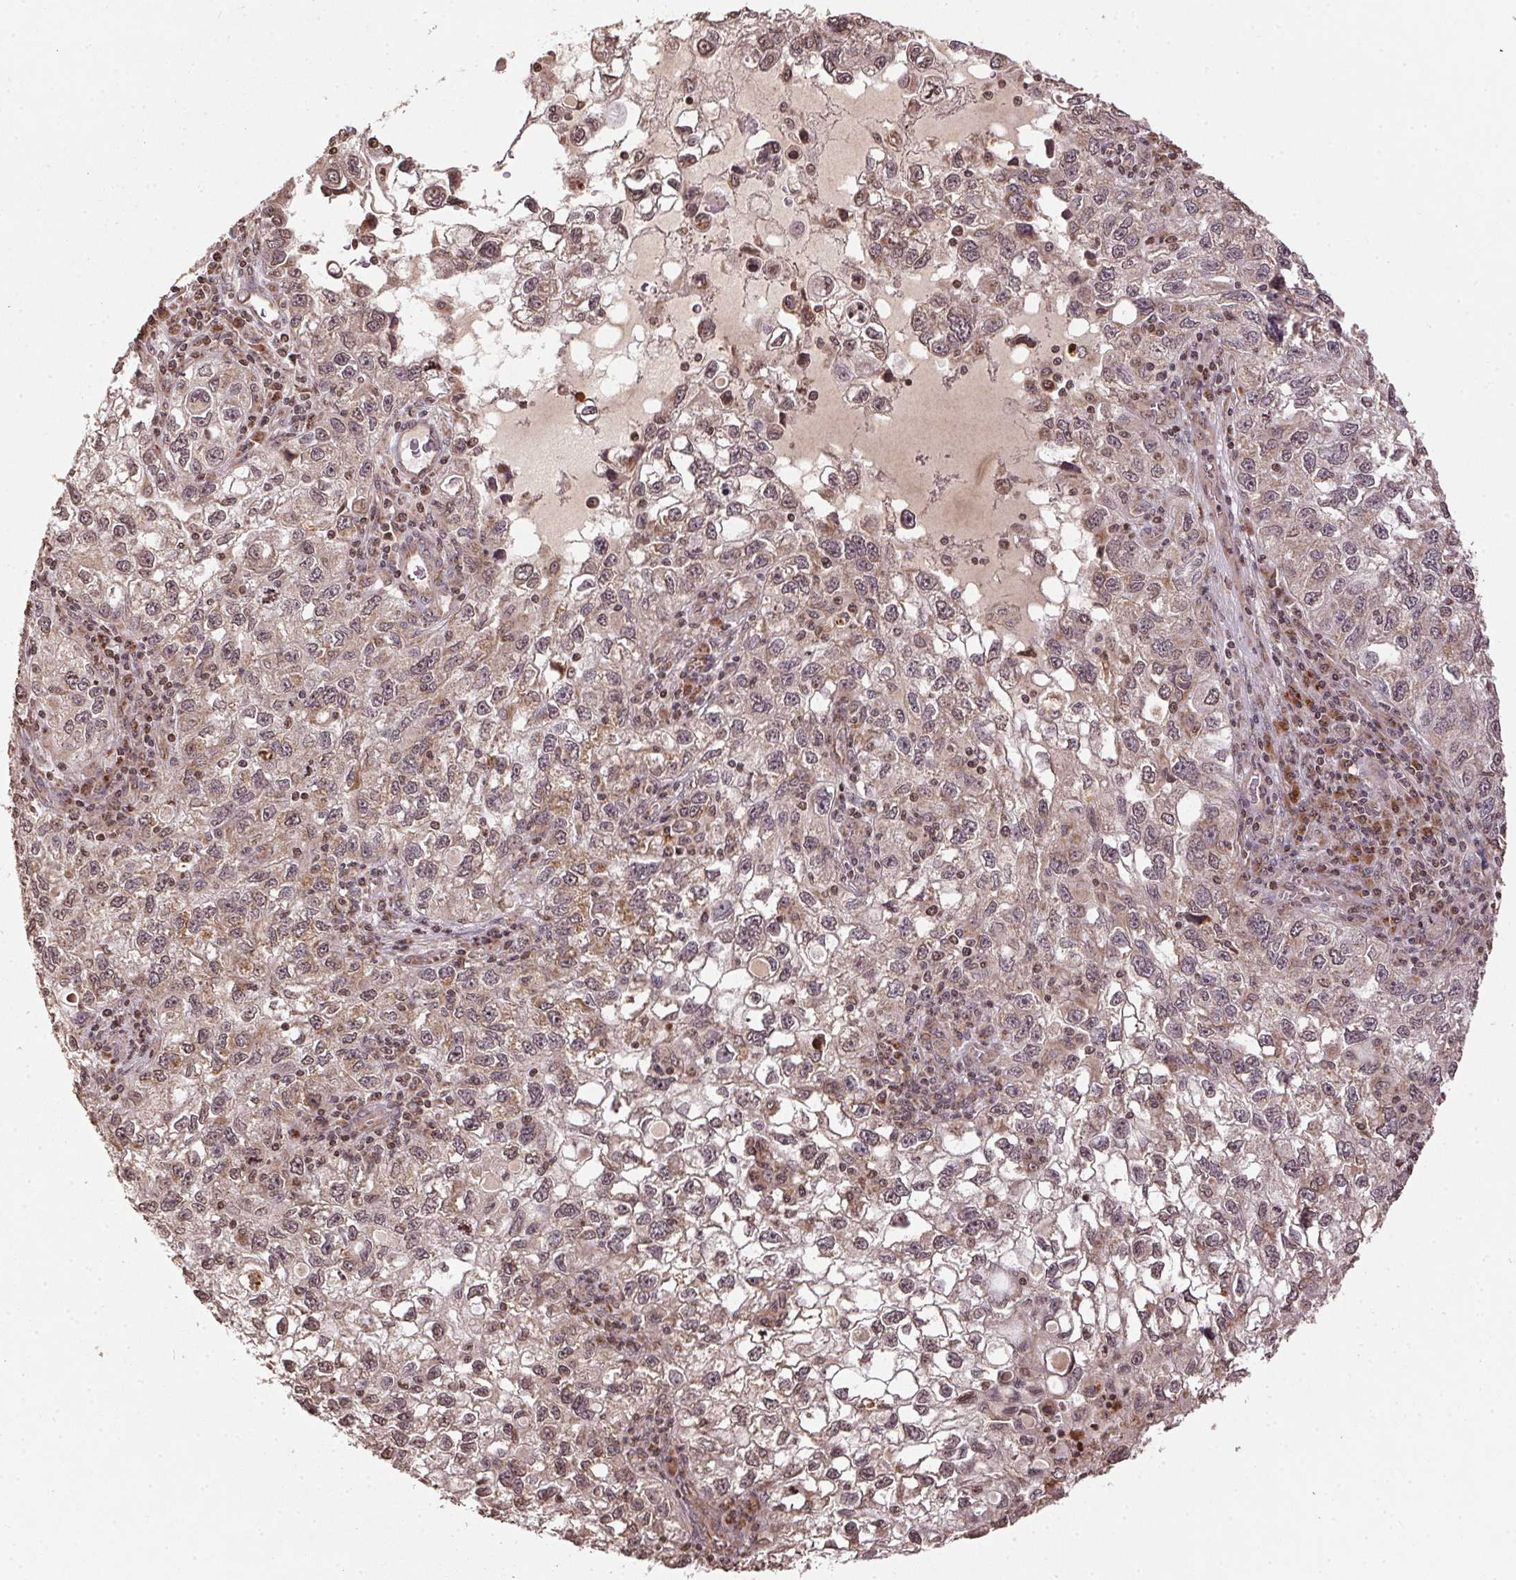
{"staining": {"intensity": "weak", "quantity": ">75%", "location": "cytoplasmic/membranous,nuclear"}, "tissue": "cervical cancer", "cell_type": "Tumor cells", "image_type": "cancer", "snomed": [{"axis": "morphology", "description": "Squamous cell carcinoma, NOS"}, {"axis": "topography", "description": "Cervix"}], "caption": "The photomicrograph reveals staining of cervical cancer (squamous cell carcinoma), revealing weak cytoplasmic/membranous and nuclear protein staining (brown color) within tumor cells.", "gene": "SPRED2", "patient": {"sex": "female", "age": 55}}